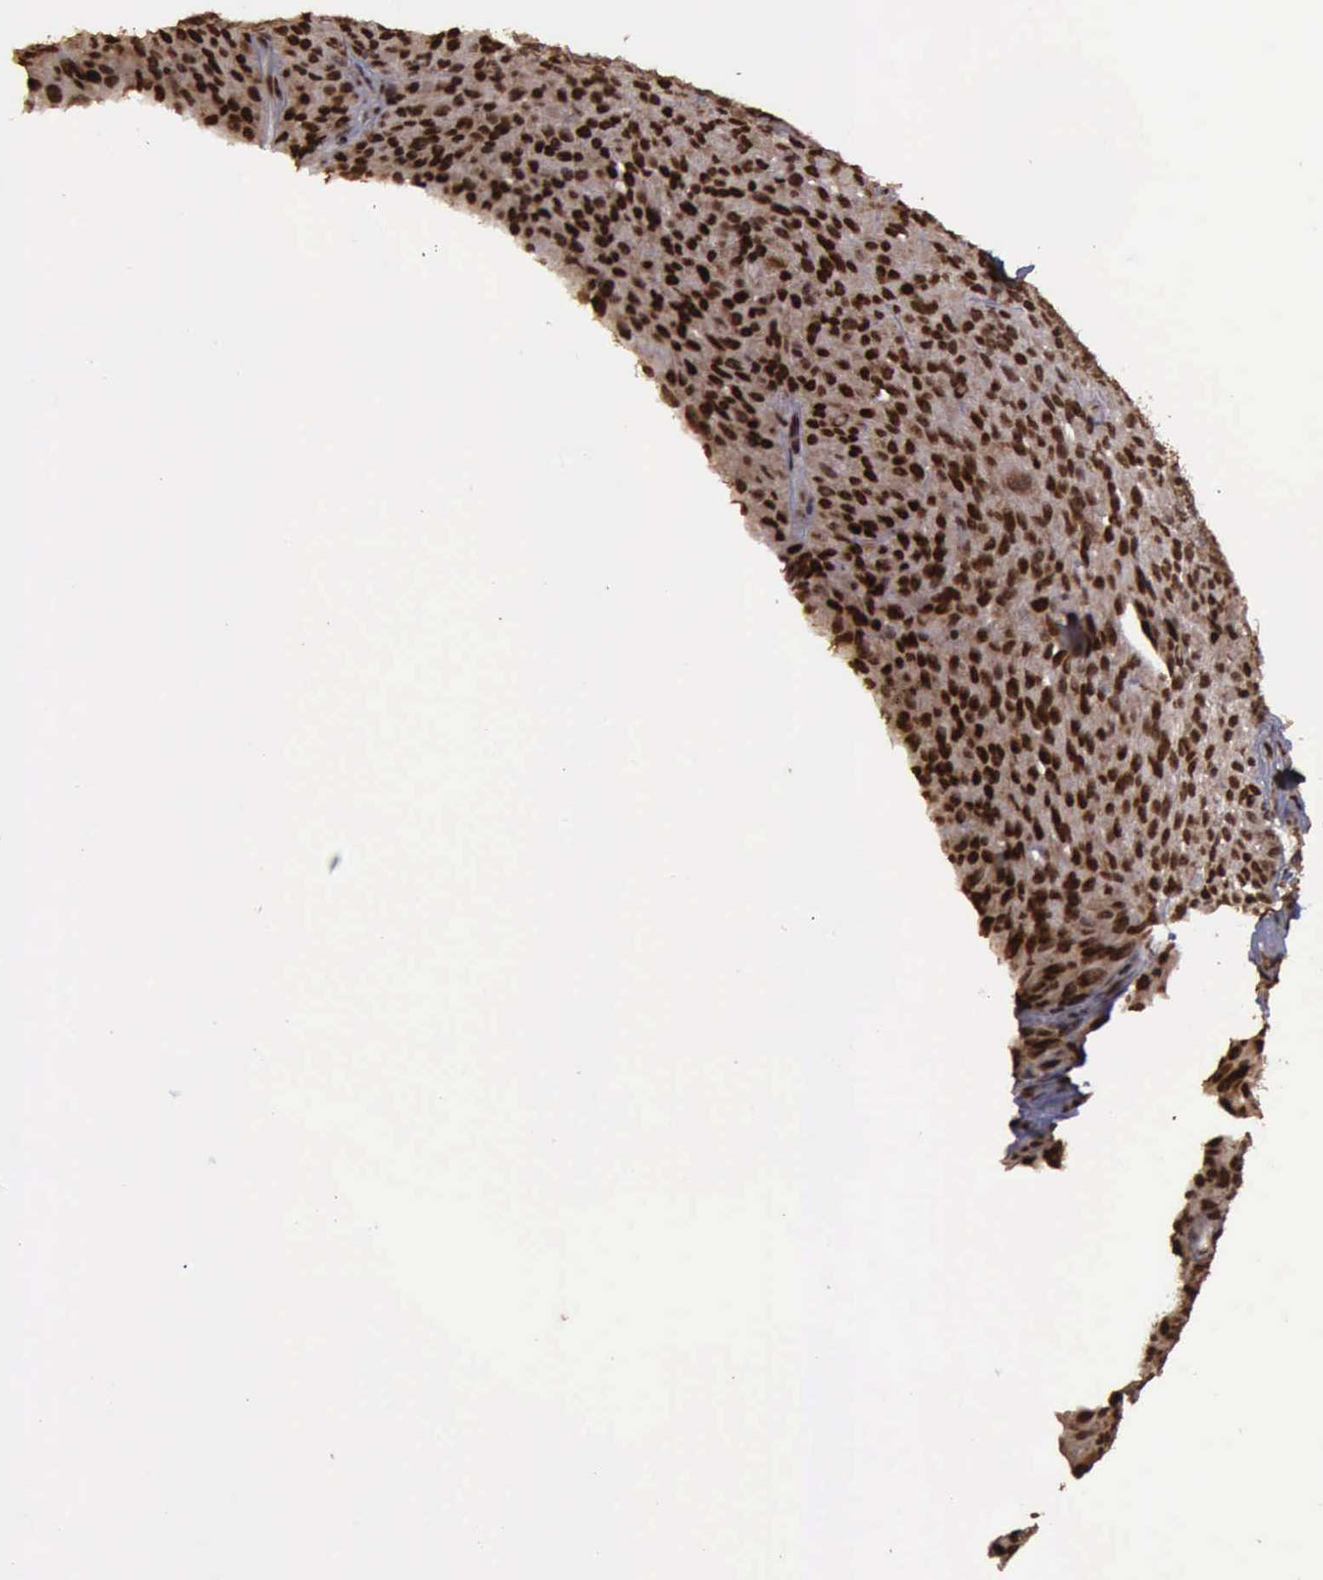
{"staining": {"intensity": "strong", "quantity": ">75%", "location": "cytoplasmic/membranous,nuclear"}, "tissue": "melanoma", "cell_type": "Tumor cells", "image_type": "cancer", "snomed": [{"axis": "morphology", "description": "Malignant melanoma, NOS"}, {"axis": "topography", "description": "Skin"}], "caption": "Immunohistochemical staining of melanoma displays high levels of strong cytoplasmic/membranous and nuclear protein positivity in approximately >75% of tumor cells.", "gene": "TRMT2A", "patient": {"sex": "male", "age": 76}}